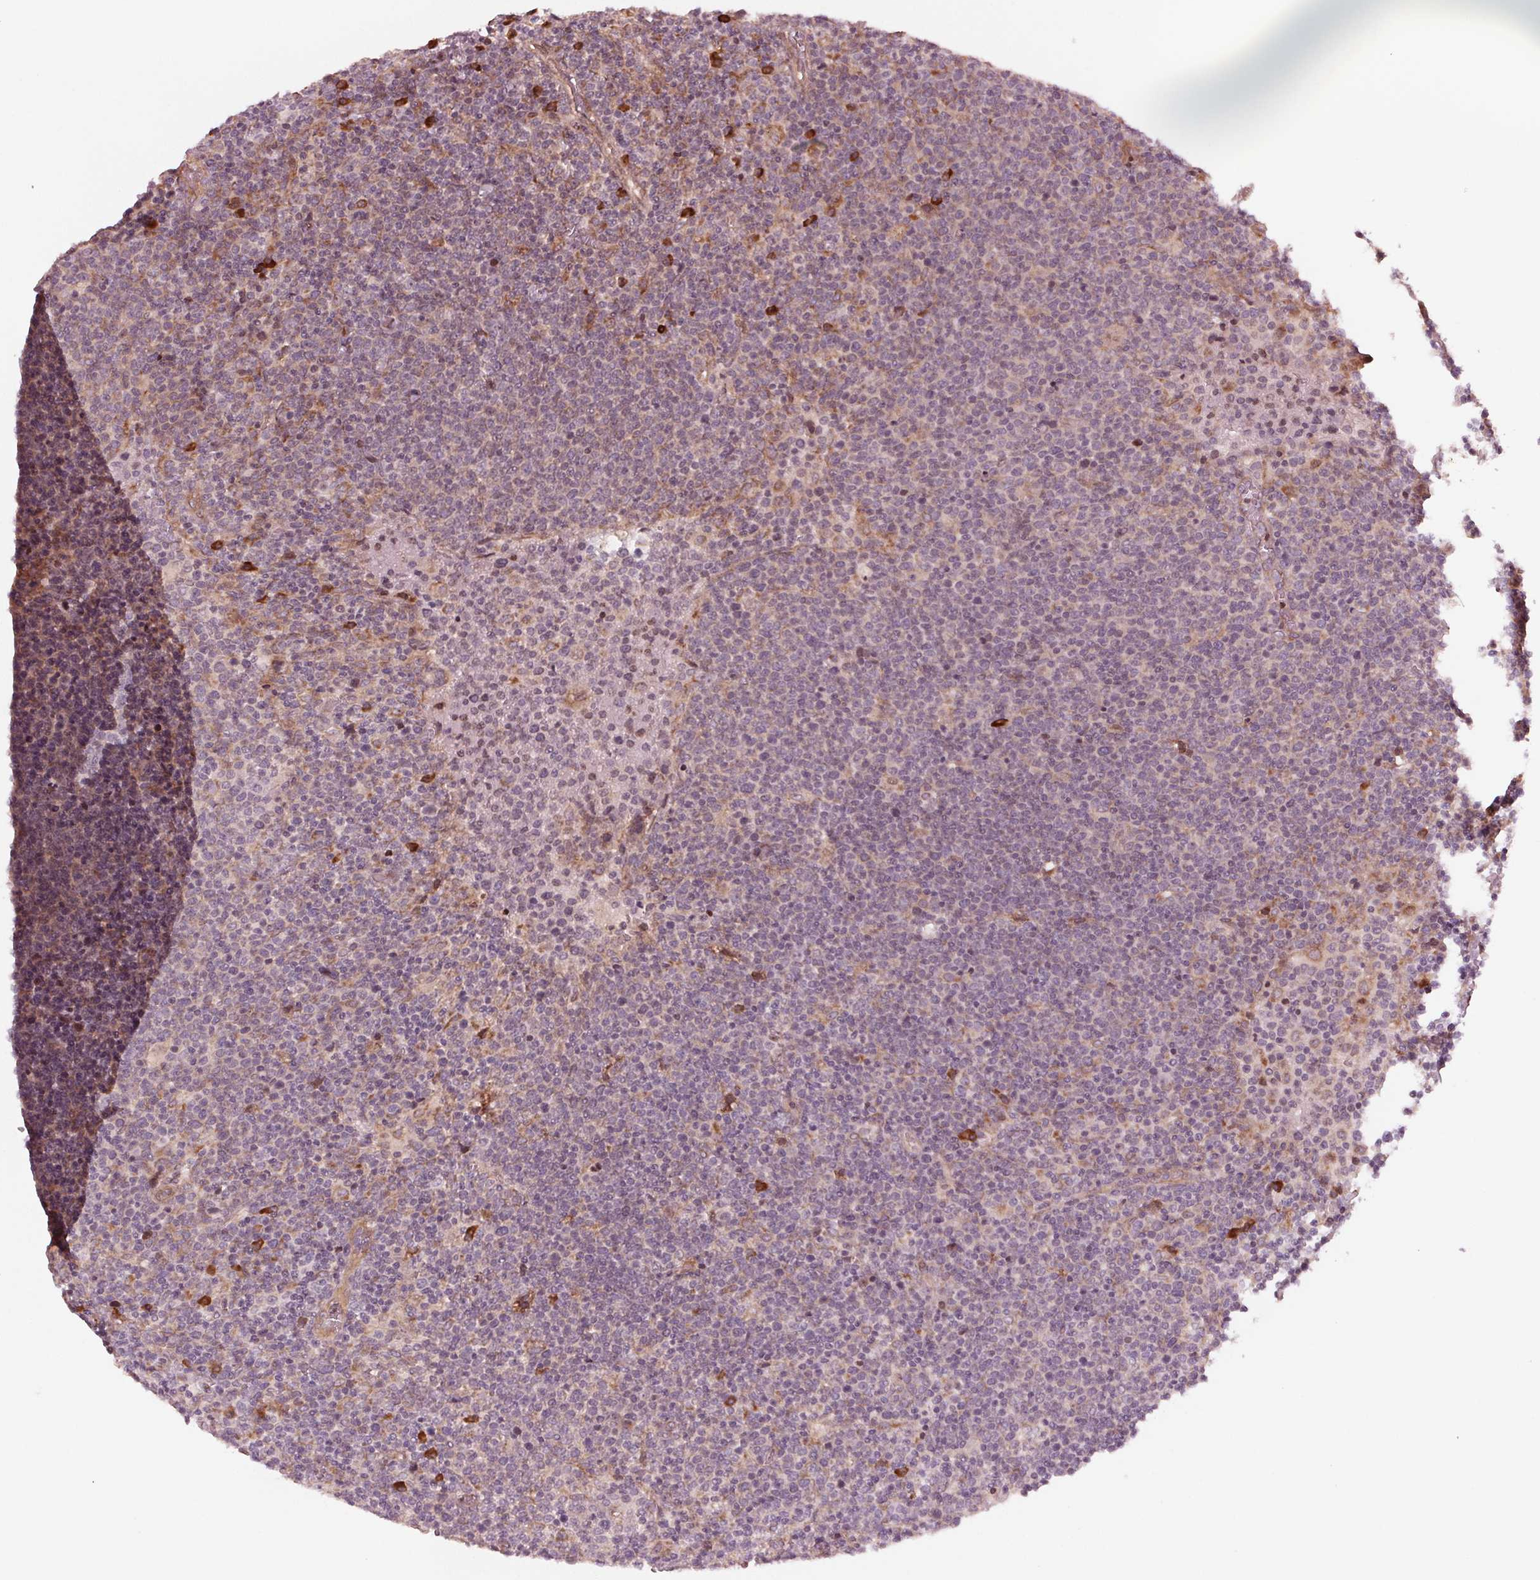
{"staining": {"intensity": "weak", "quantity": "<25%", "location": "cytoplasmic/membranous"}, "tissue": "lymphoma", "cell_type": "Tumor cells", "image_type": "cancer", "snomed": [{"axis": "morphology", "description": "Malignant lymphoma, non-Hodgkin's type, High grade"}, {"axis": "topography", "description": "Lymph node"}], "caption": "This is a histopathology image of IHC staining of lymphoma, which shows no positivity in tumor cells.", "gene": "CMIP", "patient": {"sex": "male", "age": 61}}